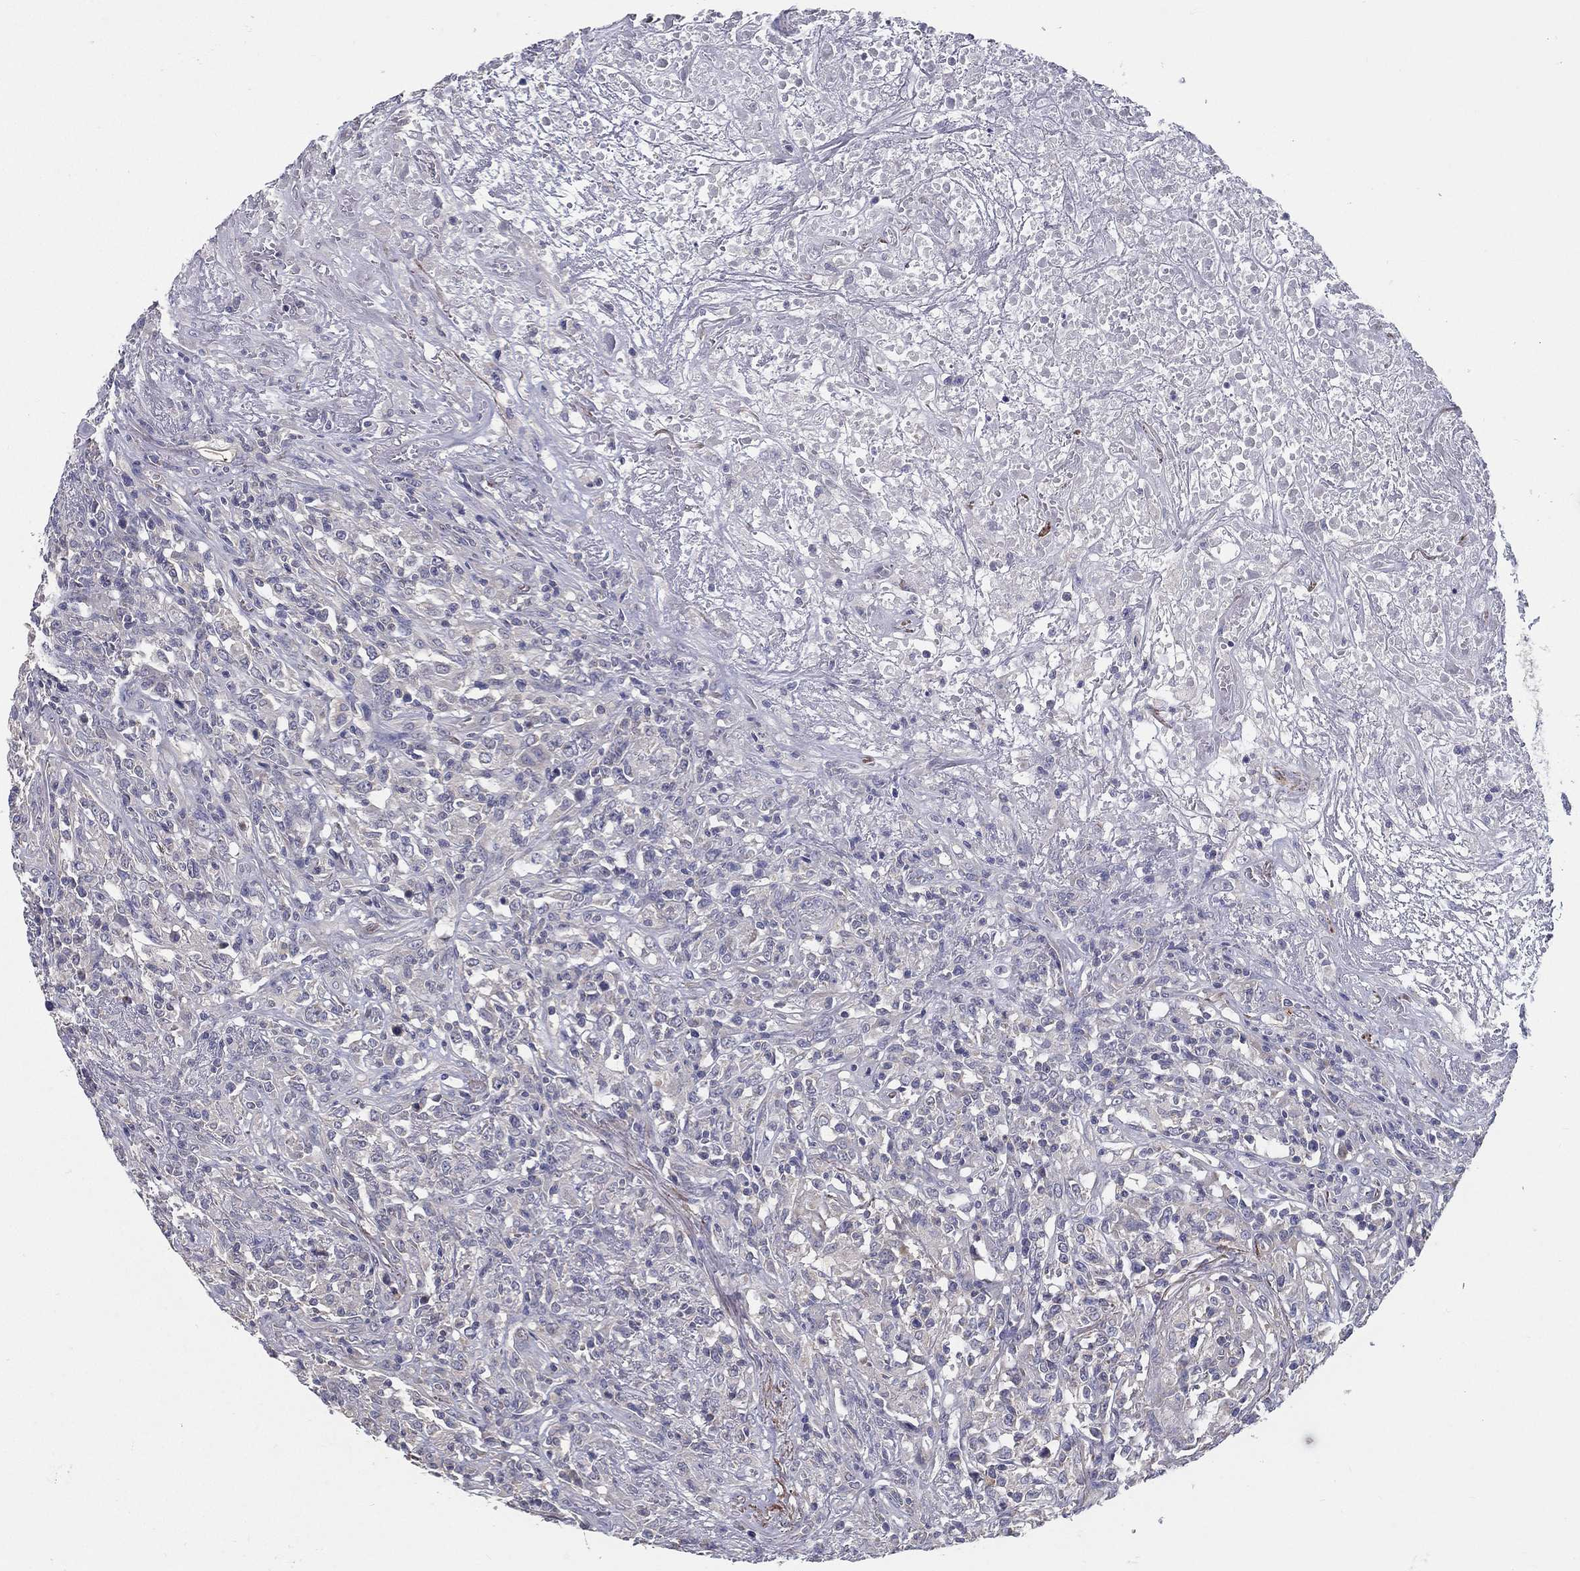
{"staining": {"intensity": "negative", "quantity": "none", "location": "none"}, "tissue": "lymphoma", "cell_type": "Tumor cells", "image_type": "cancer", "snomed": [{"axis": "morphology", "description": "Malignant lymphoma, non-Hodgkin's type, High grade"}, {"axis": "topography", "description": "Lung"}], "caption": "High power microscopy image of an immunohistochemistry image of high-grade malignant lymphoma, non-Hodgkin's type, revealing no significant expression in tumor cells.", "gene": "PCSK1", "patient": {"sex": "male", "age": 79}}